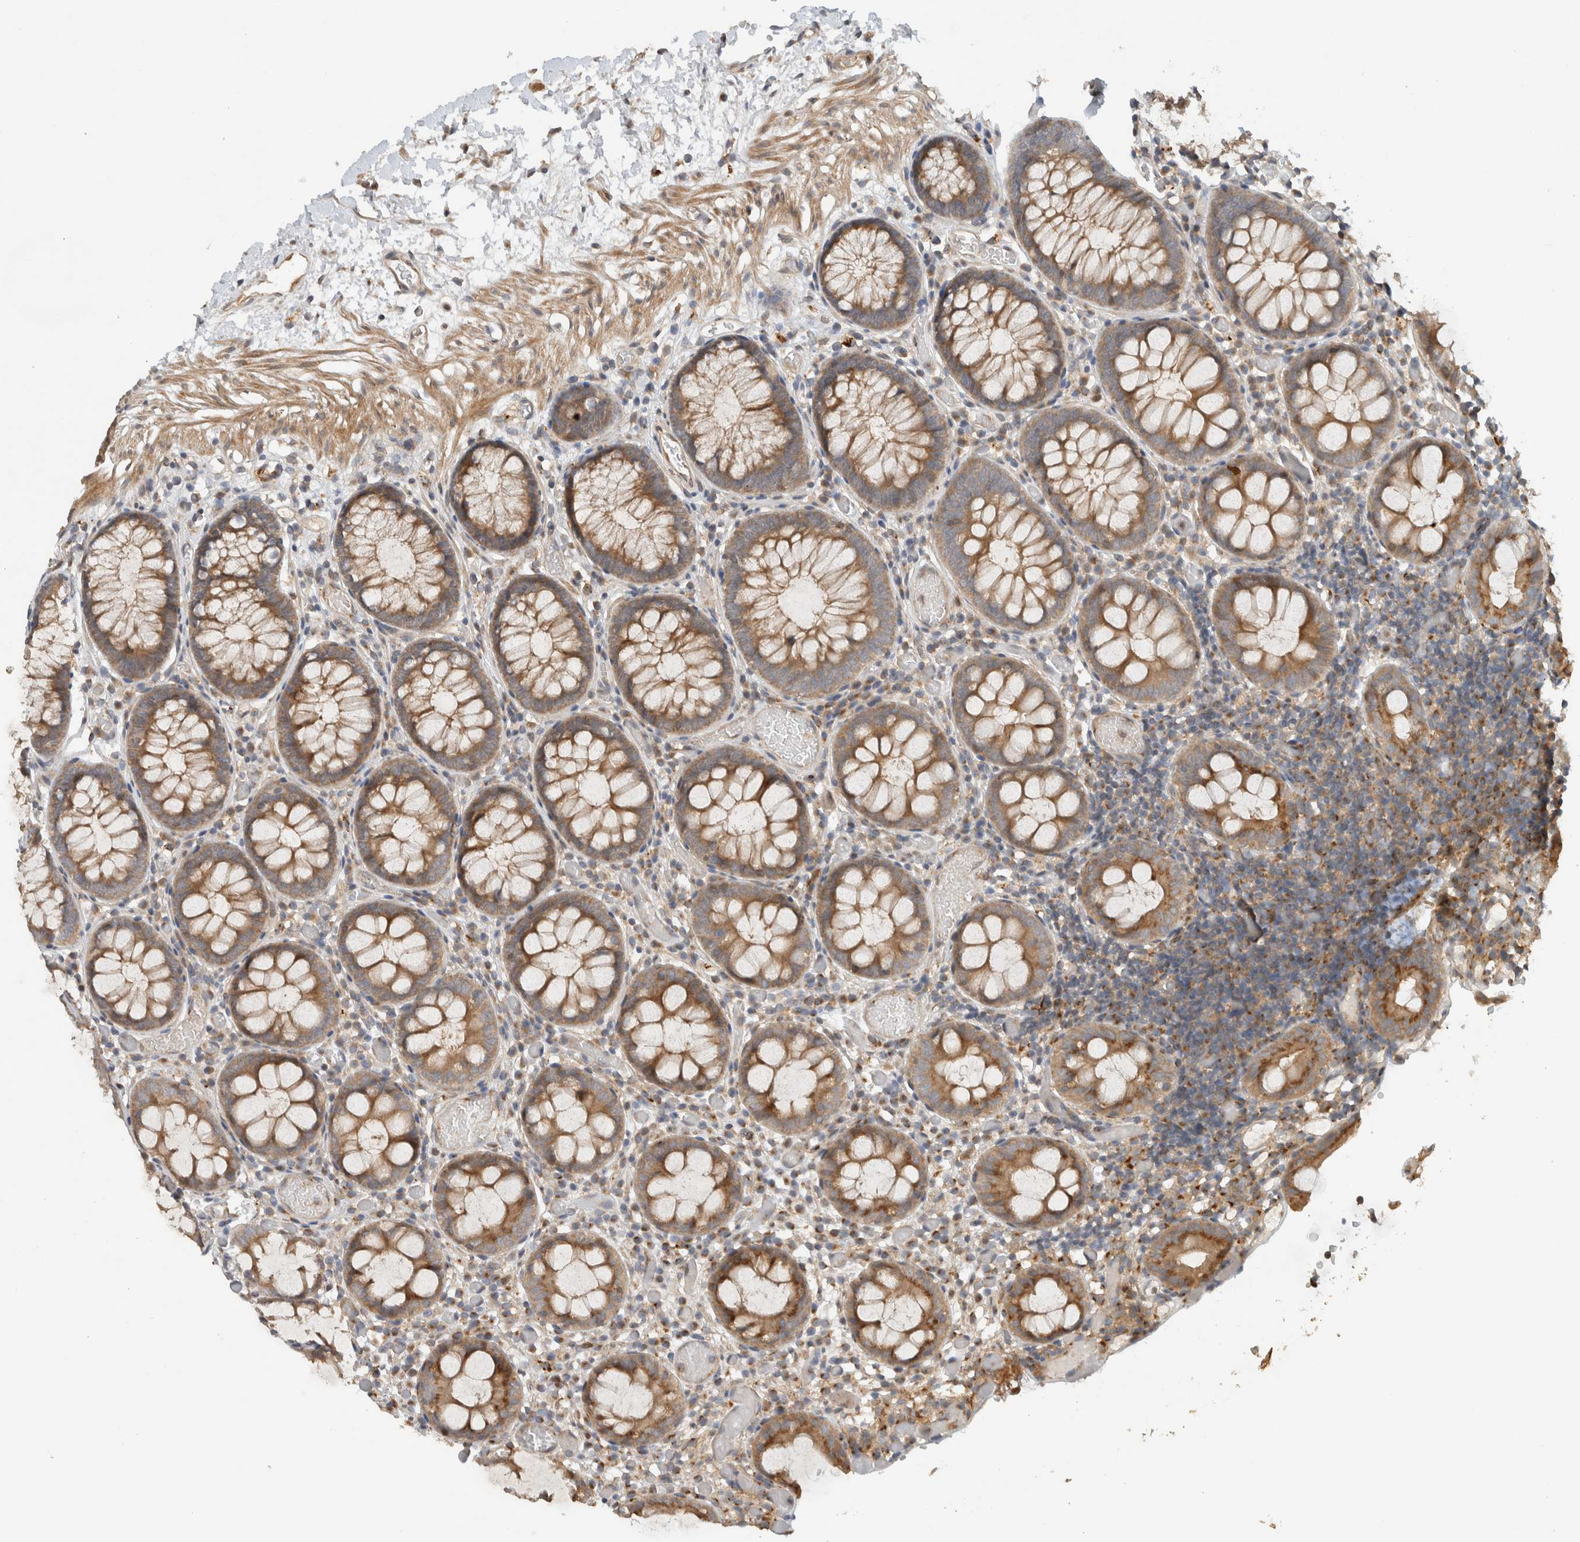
{"staining": {"intensity": "moderate", "quantity": ">75%", "location": "cytoplasmic/membranous"}, "tissue": "colon", "cell_type": "Endothelial cells", "image_type": "normal", "snomed": [{"axis": "morphology", "description": "Normal tissue, NOS"}, {"axis": "topography", "description": "Colon"}], "caption": "This is a histology image of IHC staining of unremarkable colon, which shows moderate staining in the cytoplasmic/membranous of endothelial cells.", "gene": "ARMC9", "patient": {"sex": "male", "age": 14}}